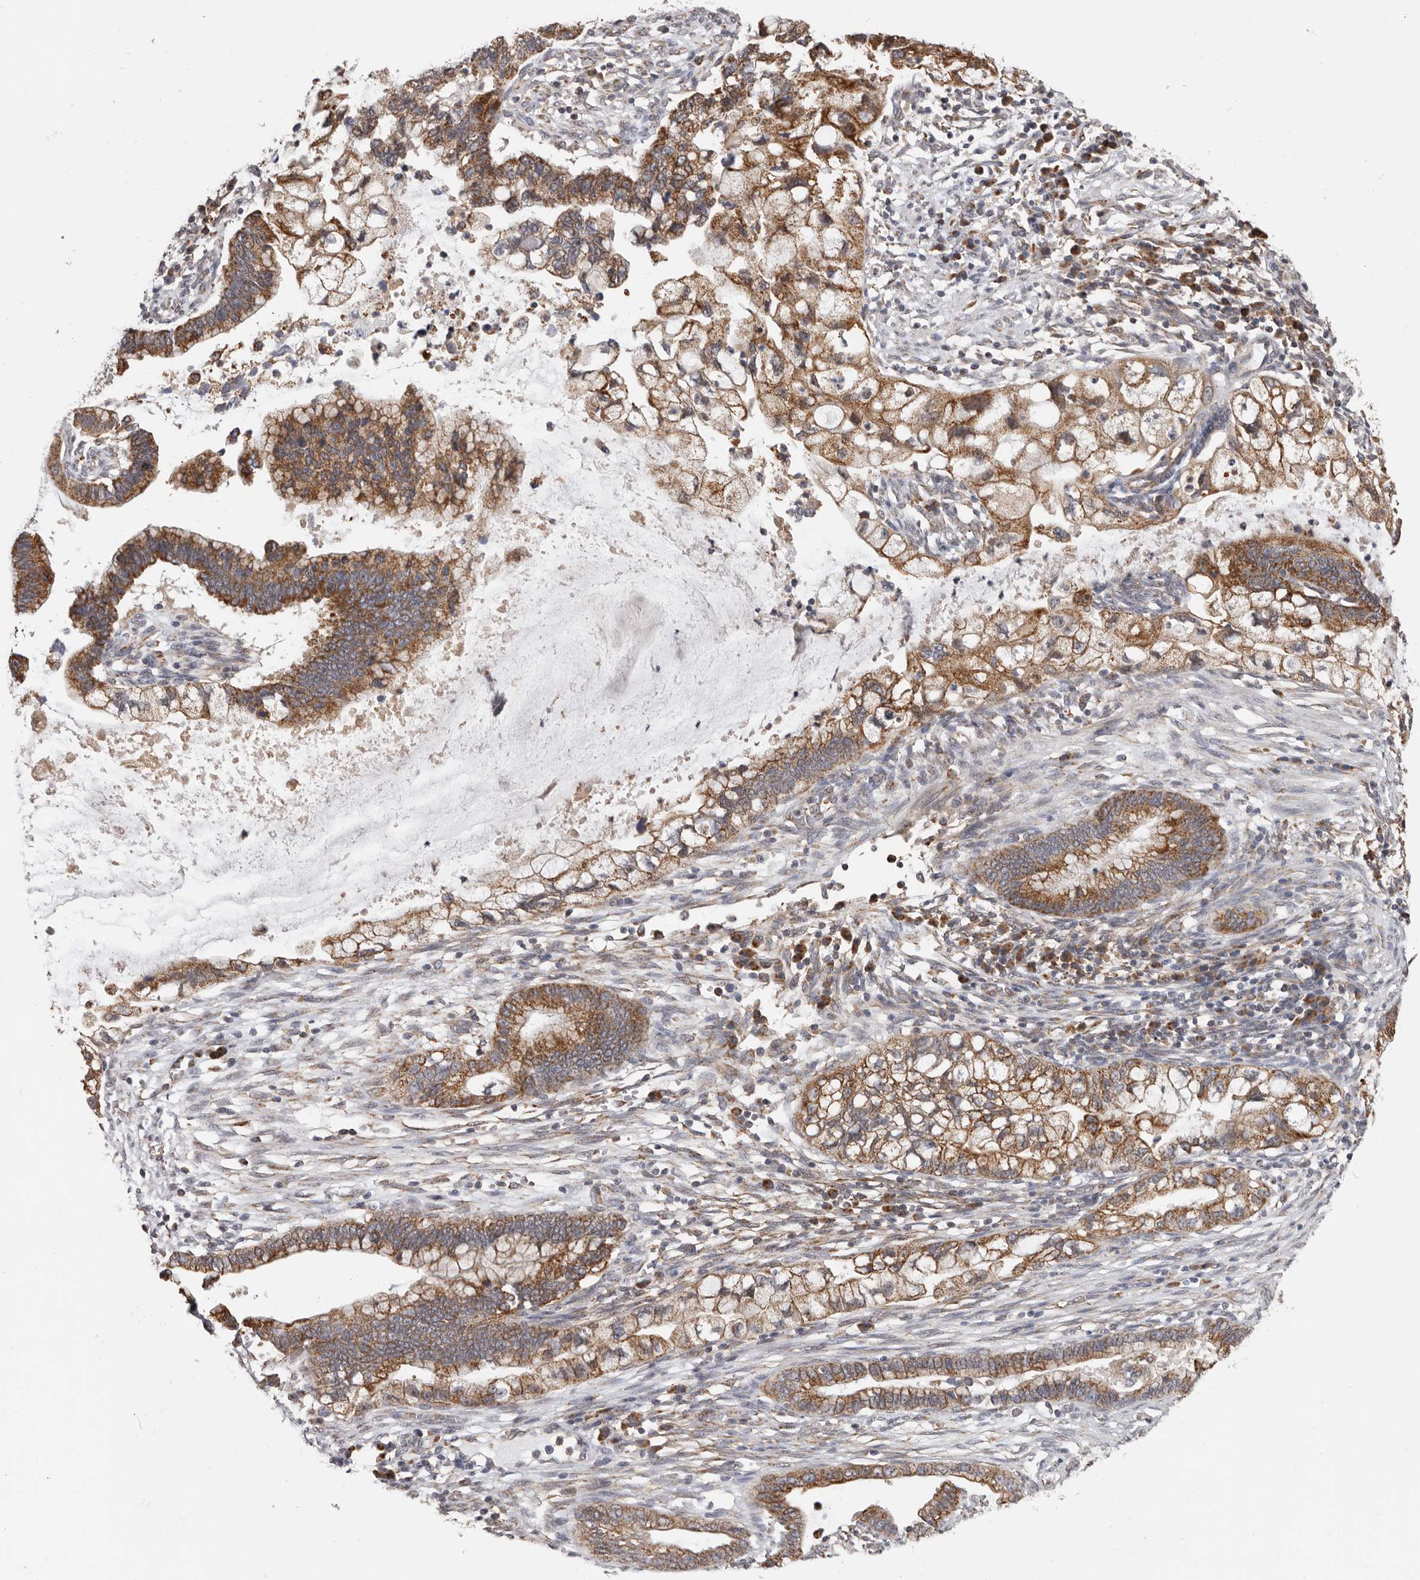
{"staining": {"intensity": "moderate", "quantity": ">75%", "location": "cytoplasmic/membranous"}, "tissue": "cervical cancer", "cell_type": "Tumor cells", "image_type": "cancer", "snomed": [{"axis": "morphology", "description": "Adenocarcinoma, NOS"}, {"axis": "topography", "description": "Cervix"}], "caption": "Human cervical cancer stained with a brown dye displays moderate cytoplasmic/membranous positive positivity in approximately >75% of tumor cells.", "gene": "MRPL18", "patient": {"sex": "female", "age": 44}}